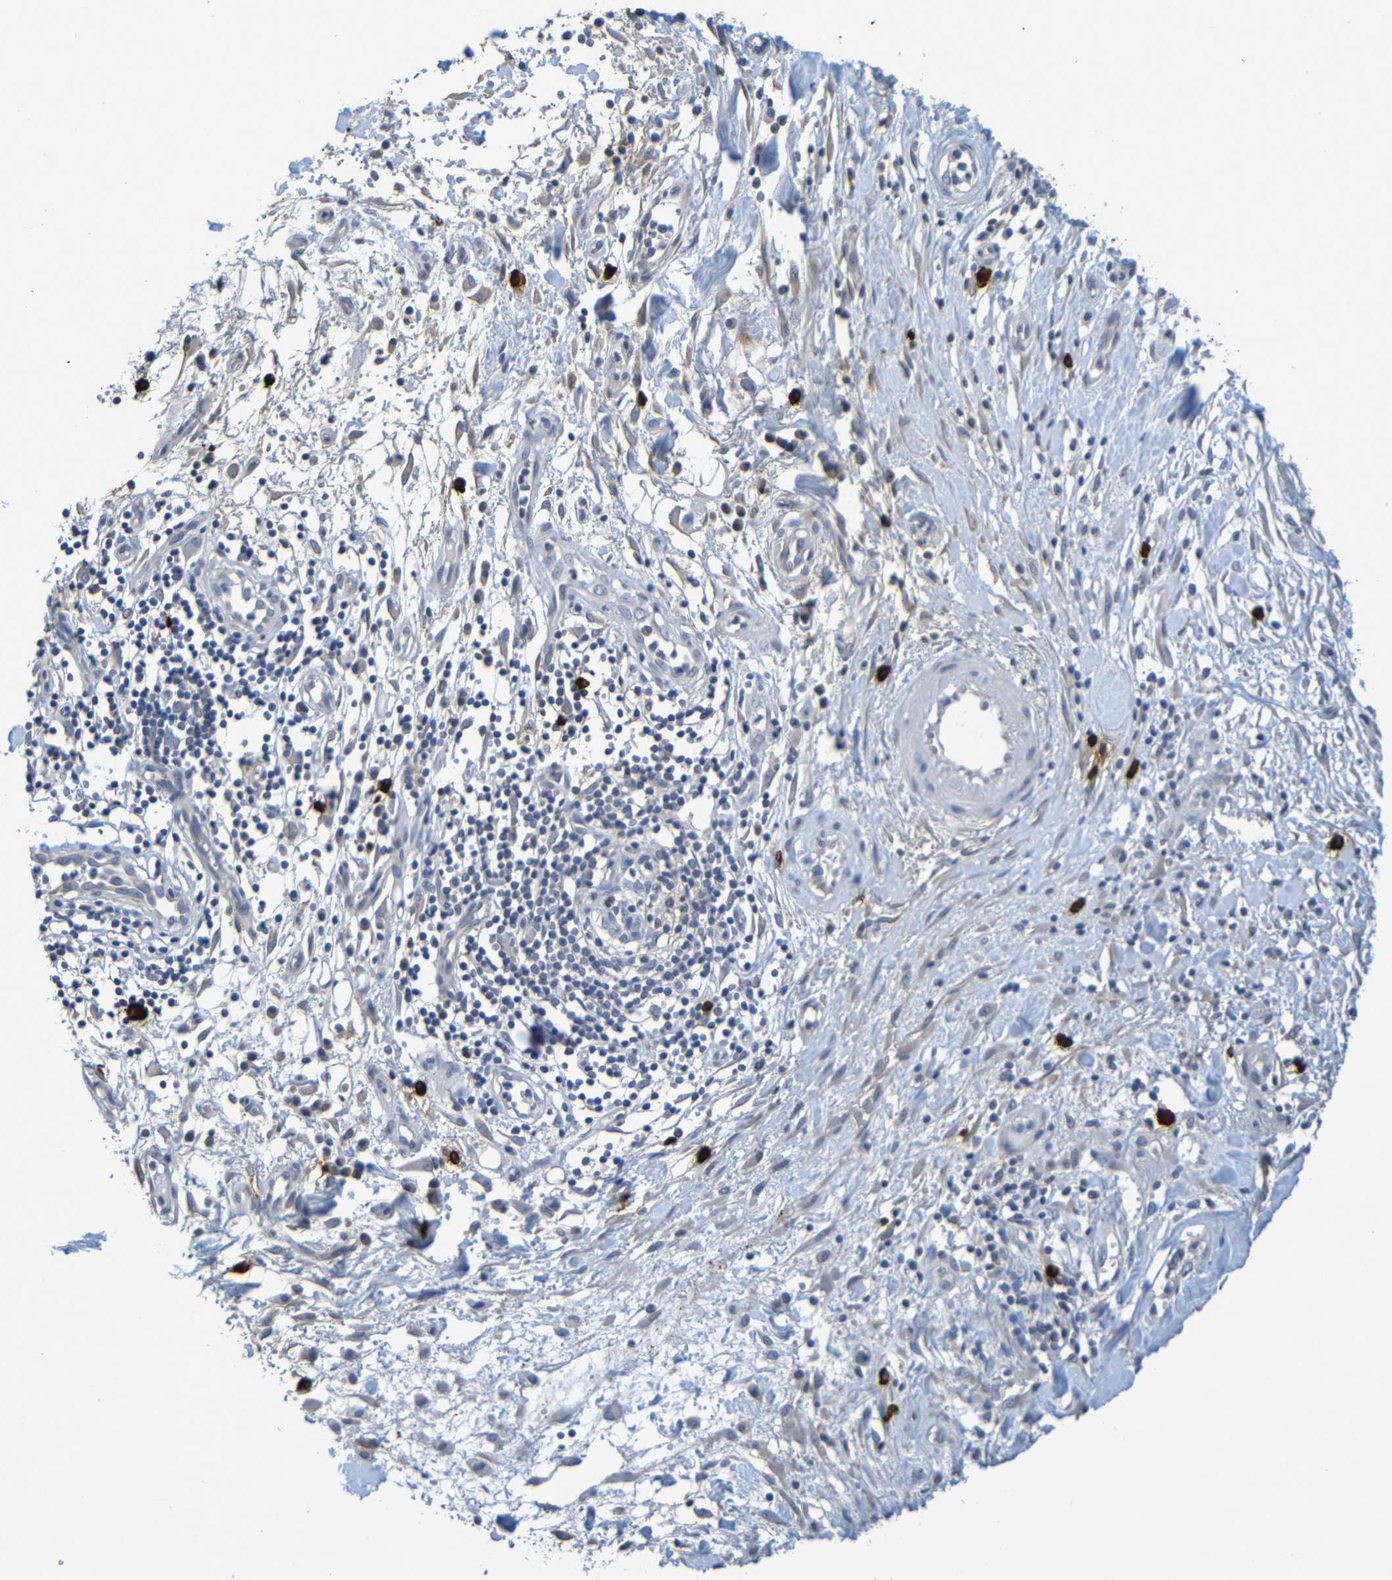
{"staining": {"intensity": "negative", "quantity": "none", "location": "none"}, "tissue": "pancreatic cancer", "cell_type": "Tumor cells", "image_type": "cancer", "snomed": [{"axis": "morphology", "description": "Adenocarcinoma, NOS"}, {"axis": "topography", "description": "Pancreas"}], "caption": "IHC micrograph of human pancreatic cancer (adenocarcinoma) stained for a protein (brown), which reveals no expression in tumor cells.", "gene": "C3AR1", "patient": {"sex": "female", "age": 60}}